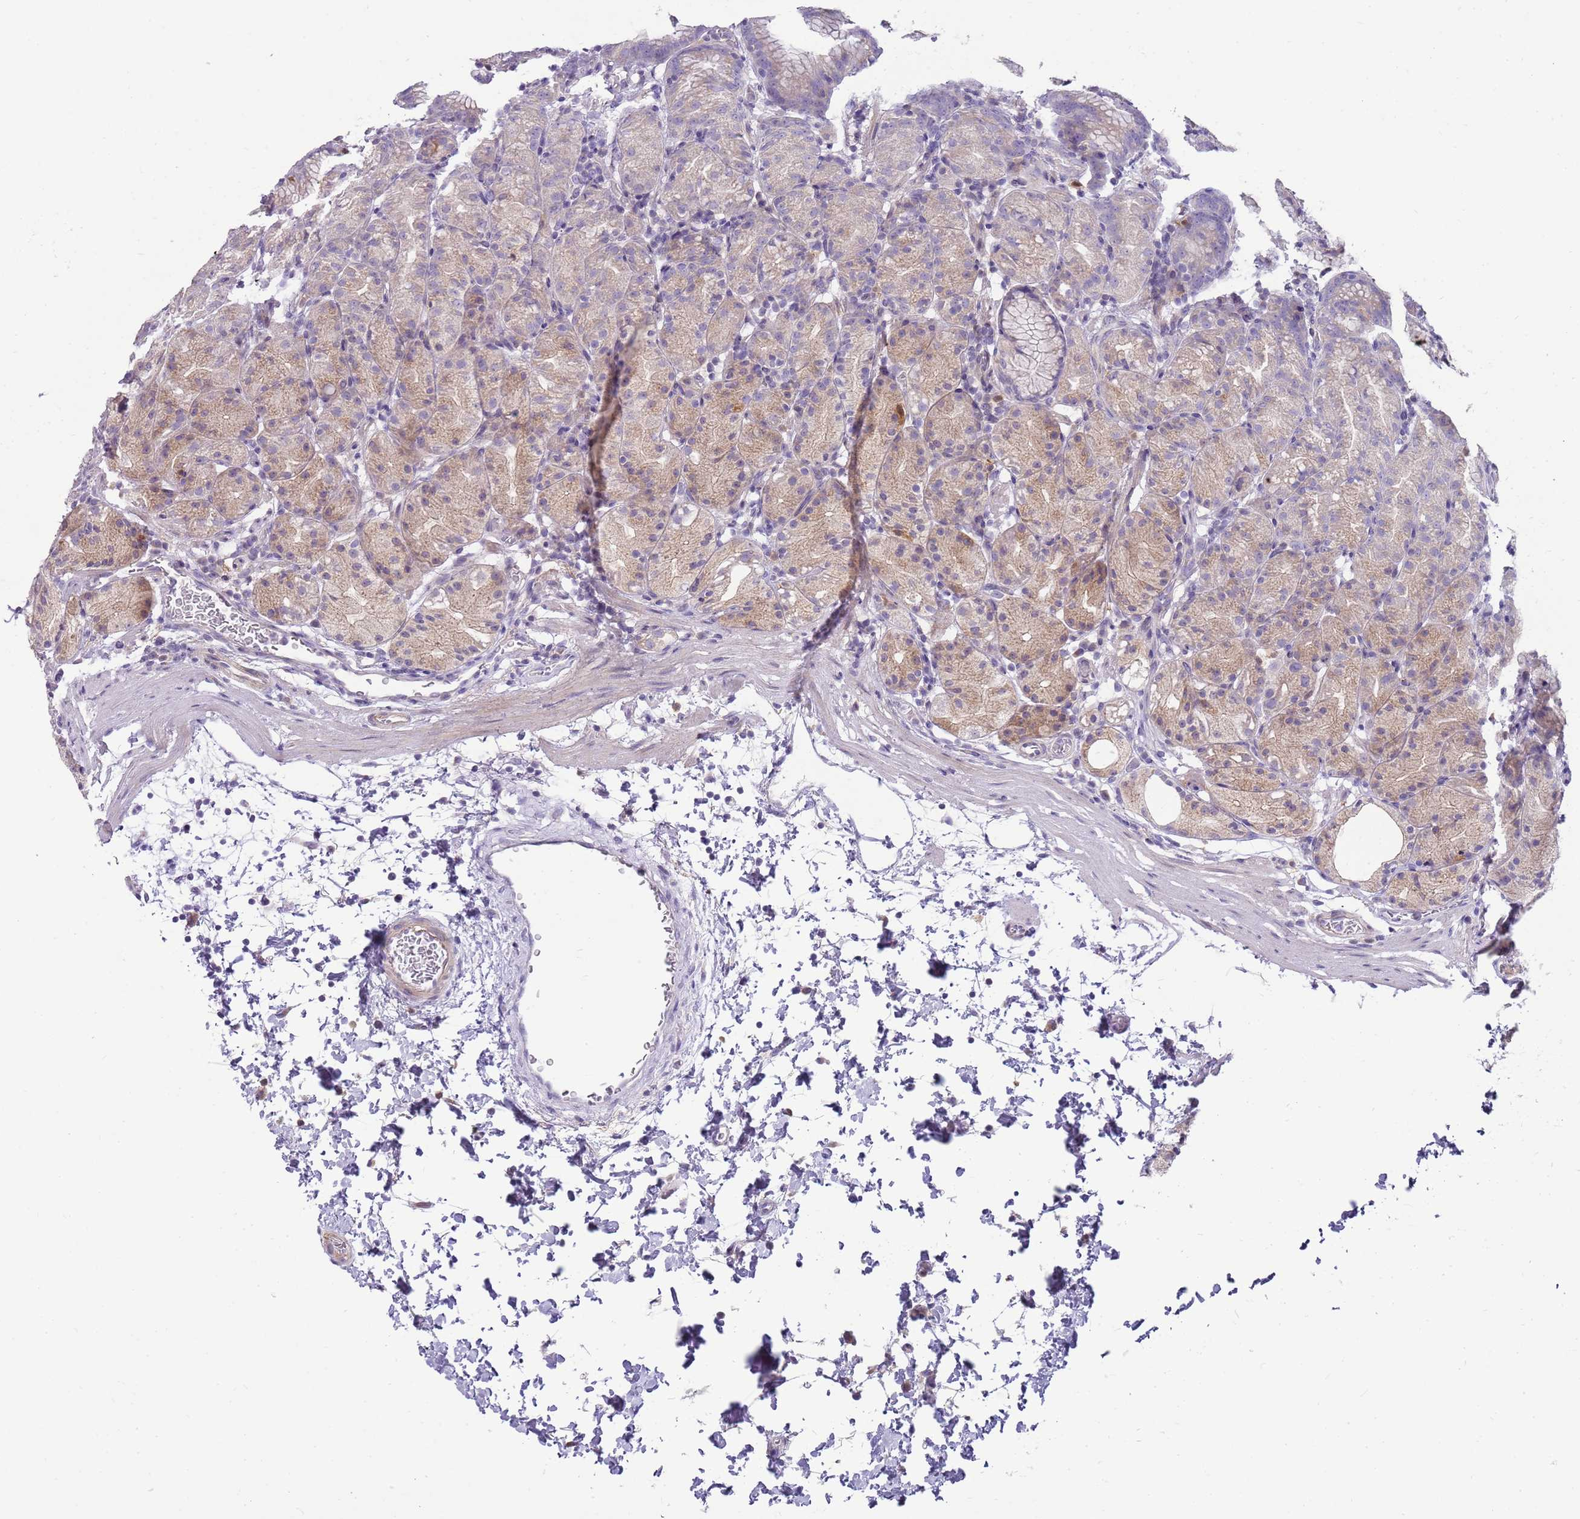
{"staining": {"intensity": "weak", "quantity": "25%-75%", "location": "cytoplasmic/membranous"}, "tissue": "stomach", "cell_type": "Glandular cells", "image_type": "normal", "snomed": [{"axis": "morphology", "description": "Normal tissue, NOS"}, {"axis": "topography", "description": "Stomach, upper"}], "caption": "This image demonstrates immunohistochemistry staining of unremarkable stomach, with low weak cytoplasmic/membranous staining in about 25%-75% of glandular cells.", "gene": "DIPK1C", "patient": {"sex": "male", "age": 48}}